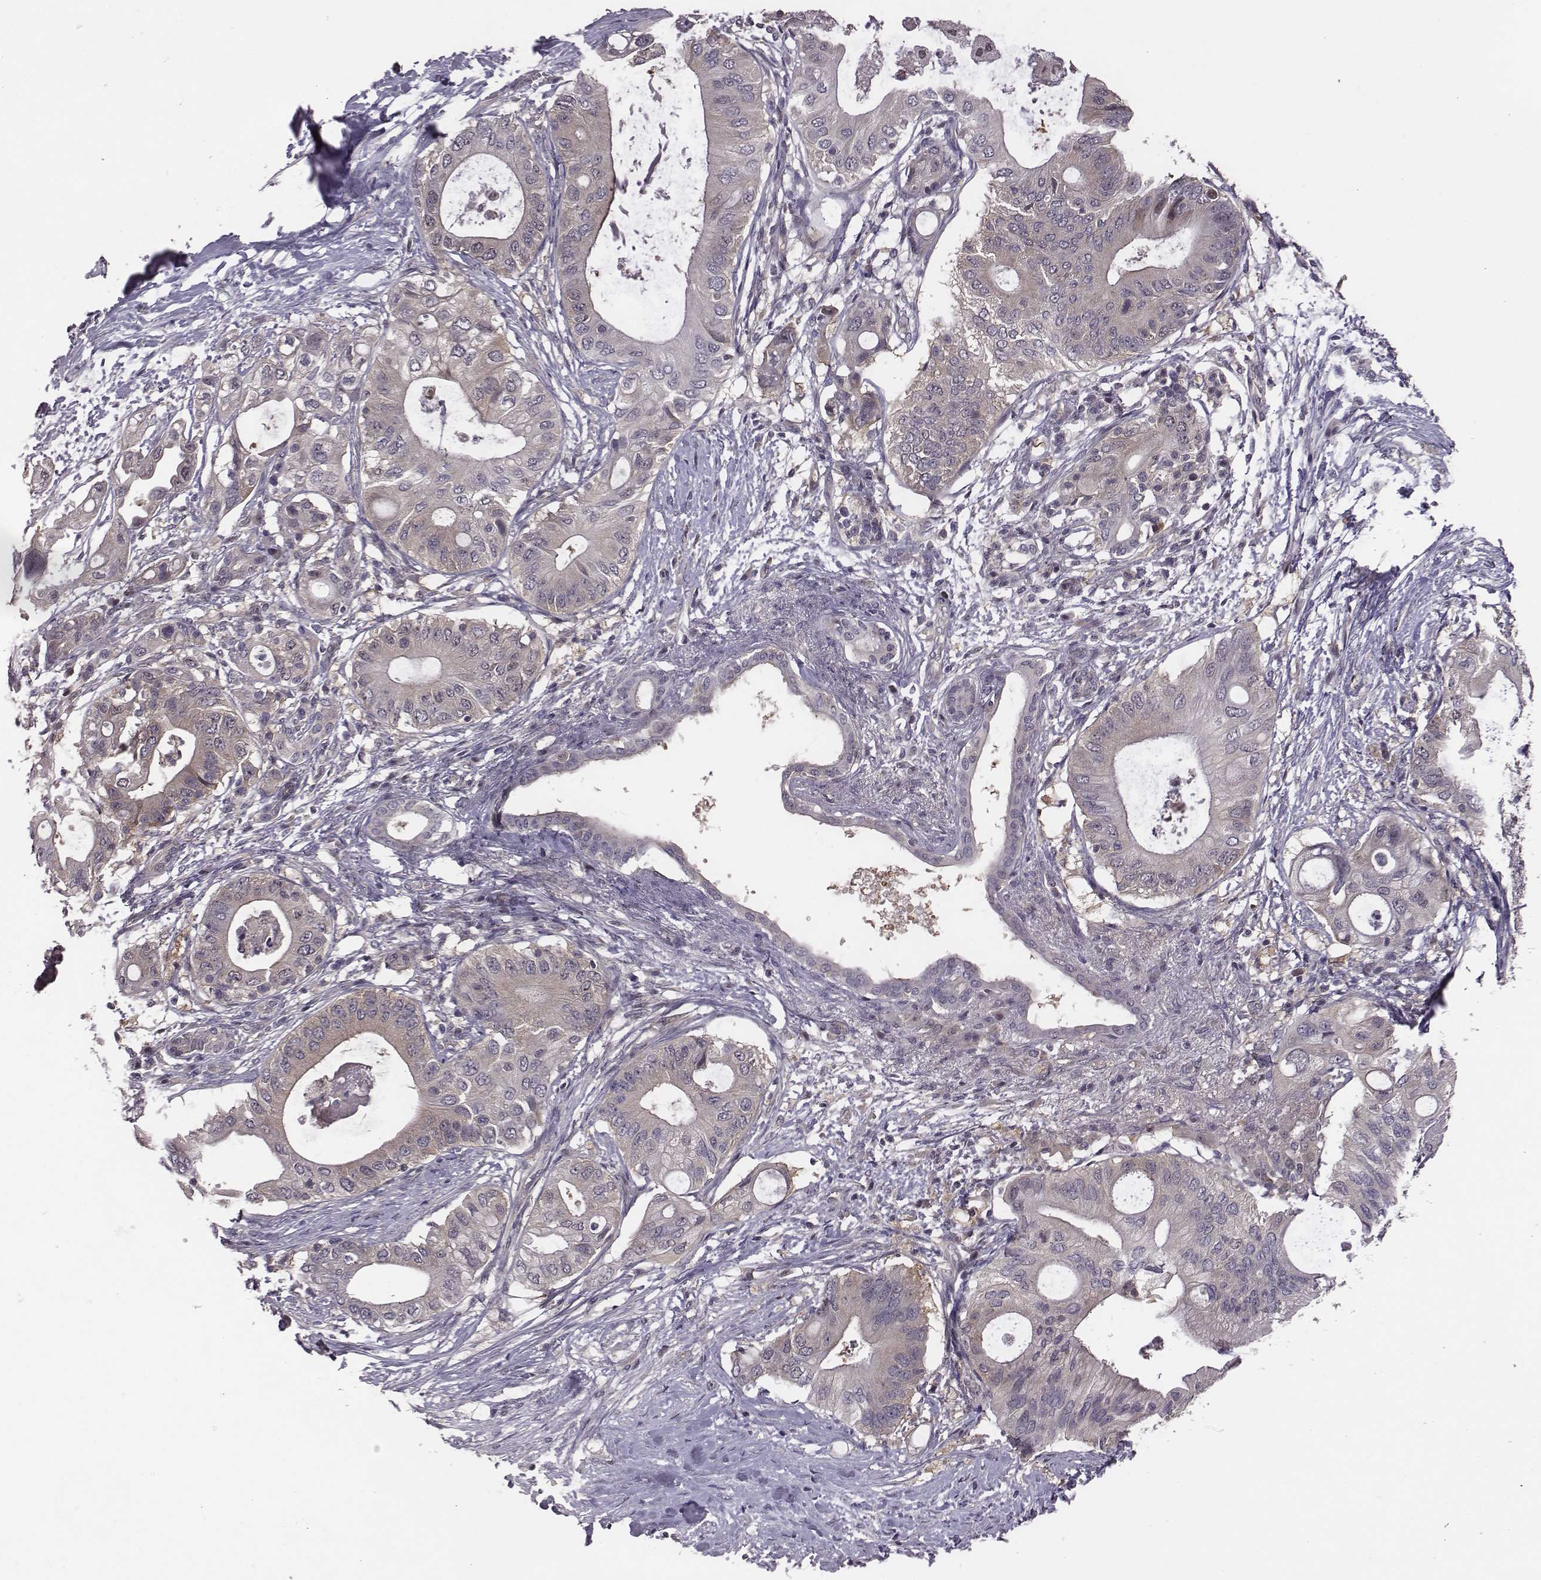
{"staining": {"intensity": "negative", "quantity": "none", "location": "none"}, "tissue": "pancreatic cancer", "cell_type": "Tumor cells", "image_type": "cancer", "snomed": [{"axis": "morphology", "description": "Adenocarcinoma, NOS"}, {"axis": "topography", "description": "Pancreas"}], "caption": "Tumor cells are negative for protein expression in human pancreatic cancer. (DAB immunohistochemistry (IHC), high magnification).", "gene": "SMURF2", "patient": {"sex": "female", "age": 72}}